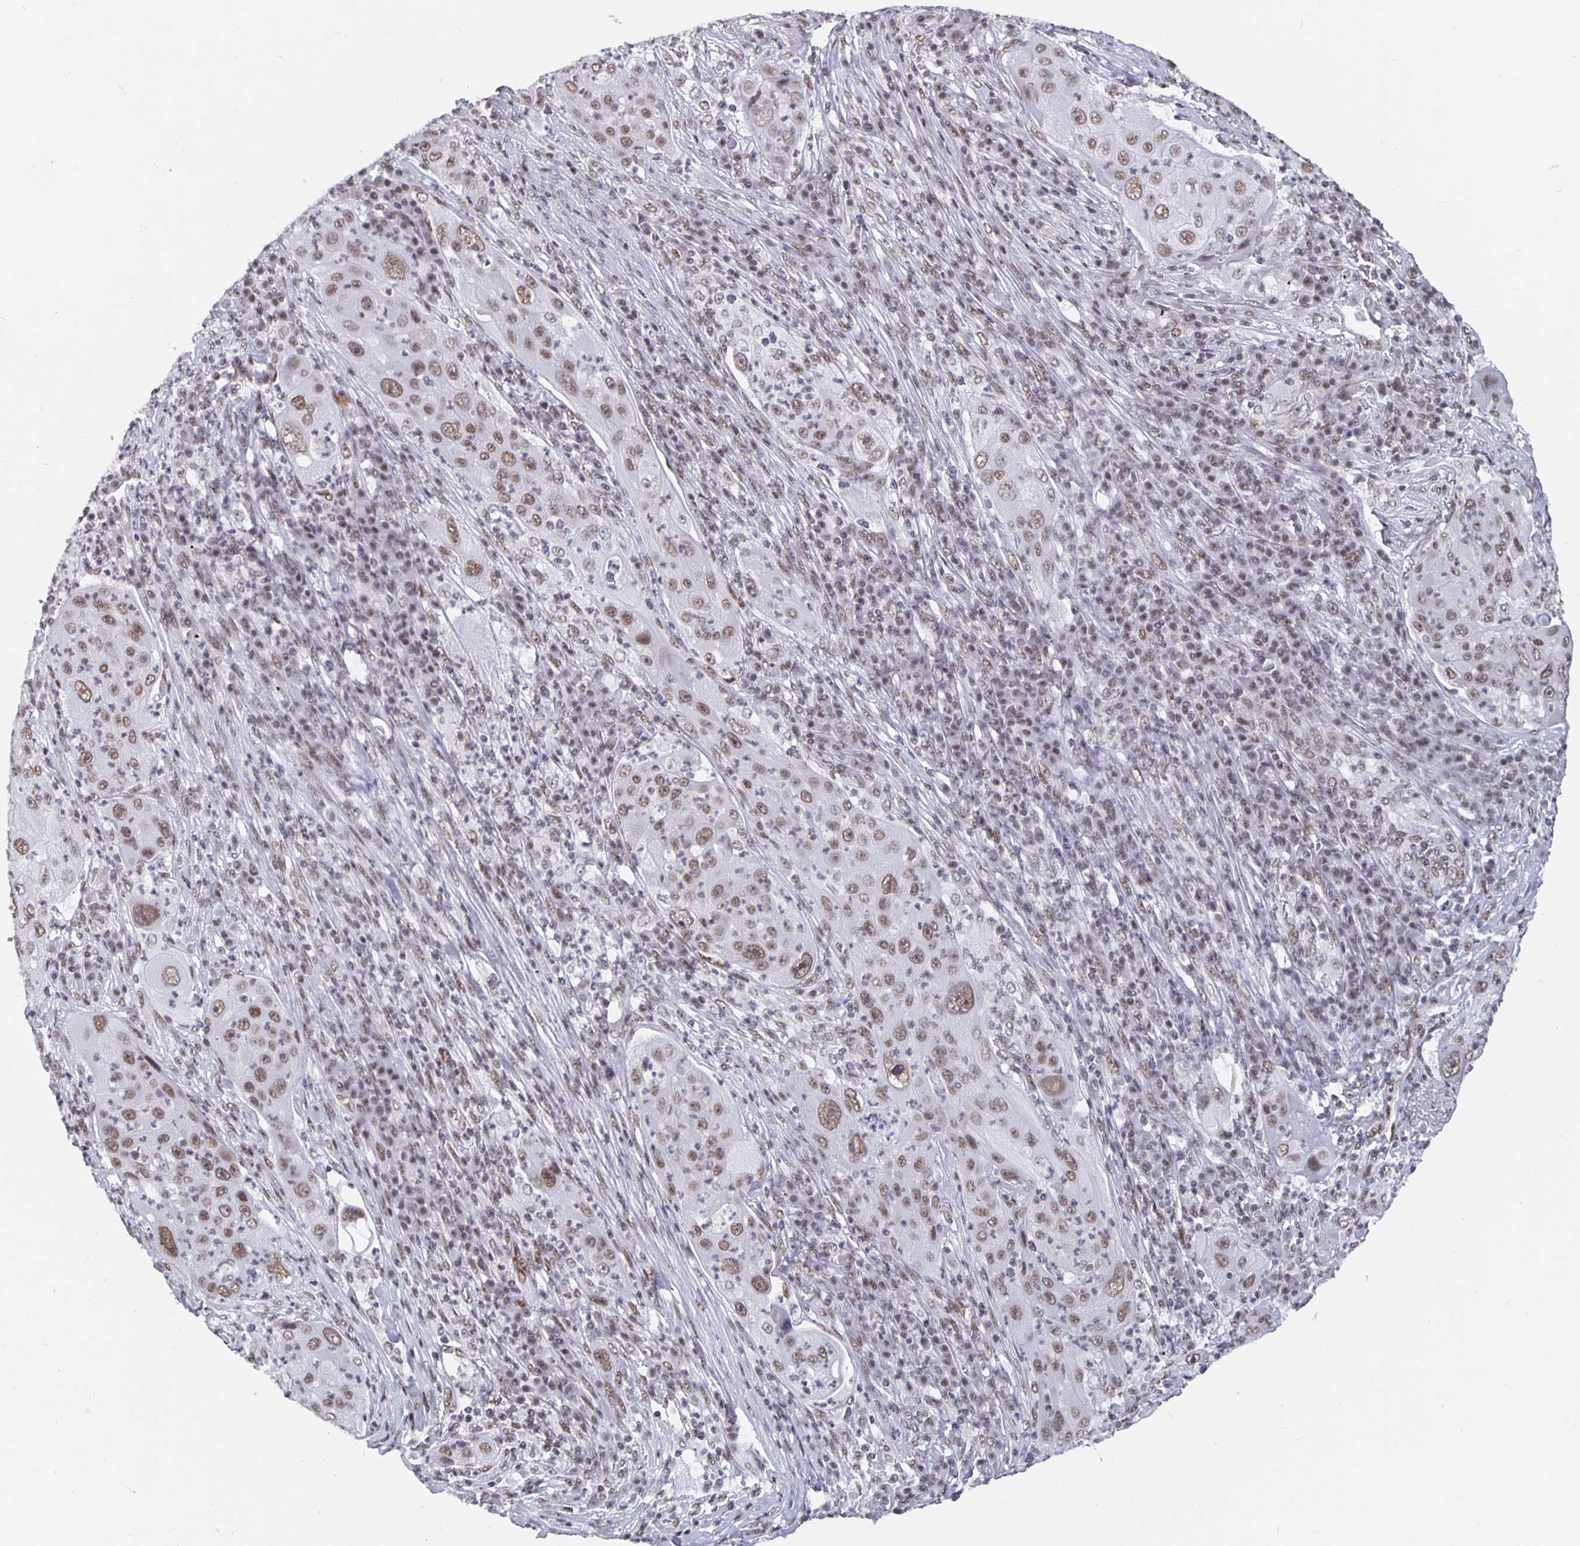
{"staining": {"intensity": "moderate", "quantity": ">75%", "location": "nuclear"}, "tissue": "lung cancer", "cell_type": "Tumor cells", "image_type": "cancer", "snomed": [{"axis": "morphology", "description": "Squamous cell carcinoma, NOS"}, {"axis": "topography", "description": "Lung"}], "caption": "This photomicrograph reveals IHC staining of lung cancer (squamous cell carcinoma), with medium moderate nuclear positivity in about >75% of tumor cells.", "gene": "PBX2", "patient": {"sex": "female", "age": 59}}